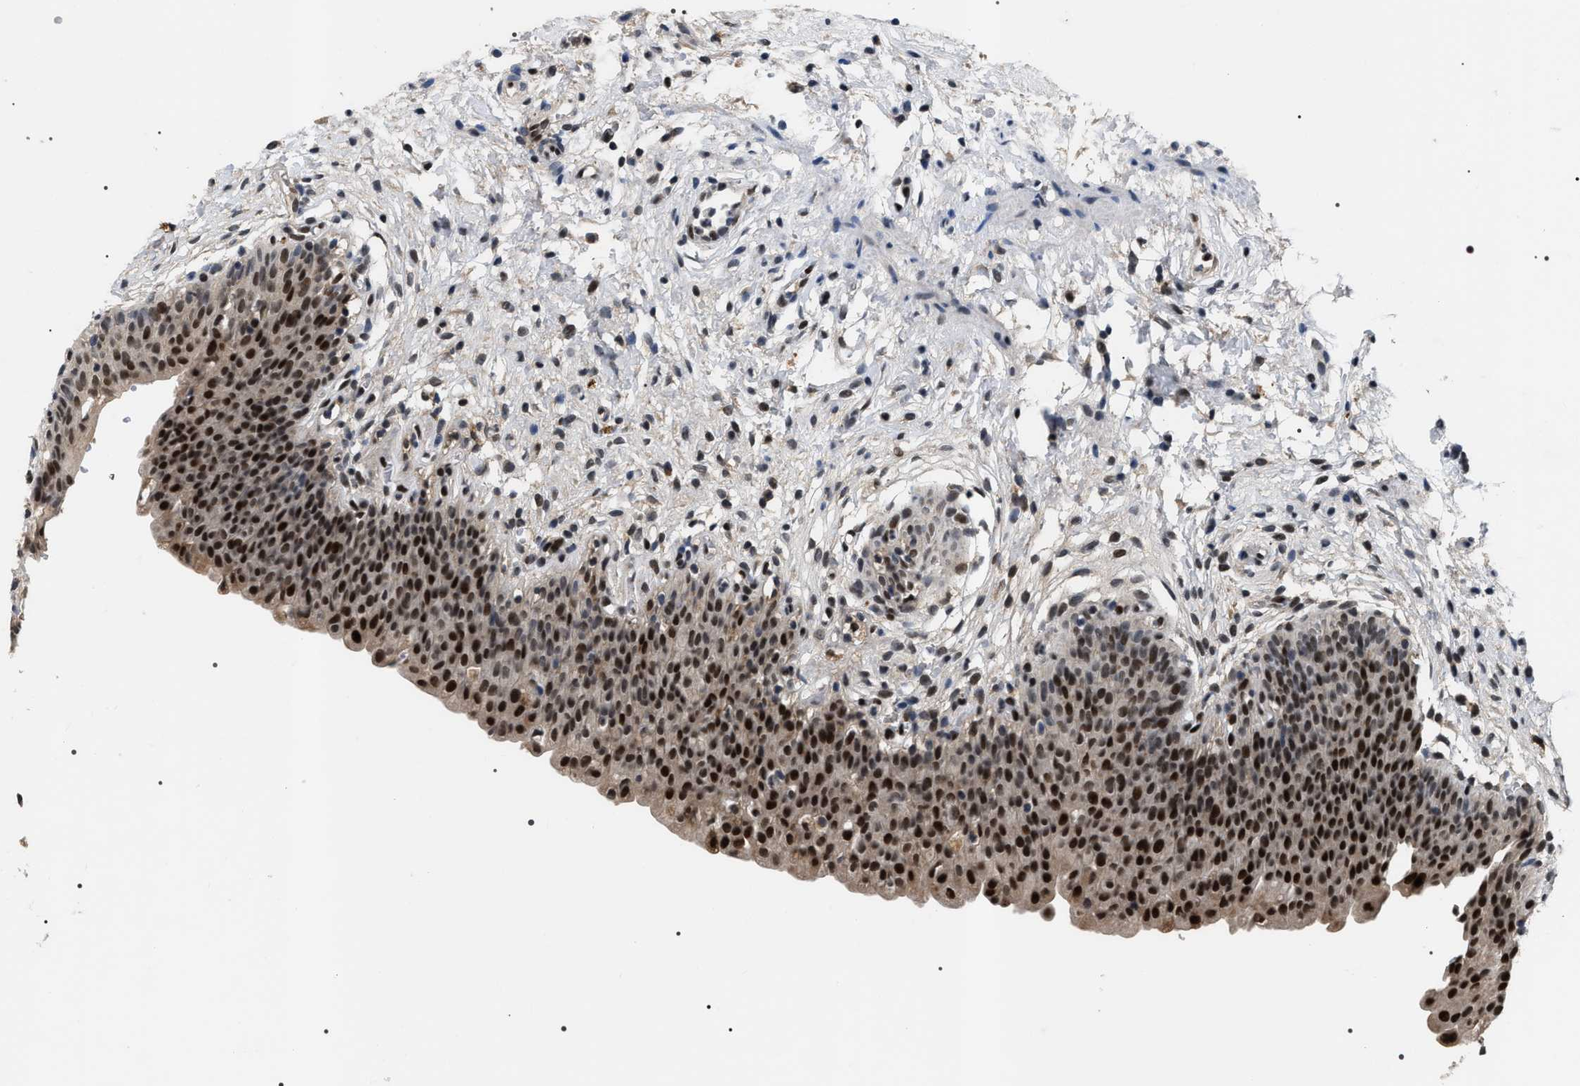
{"staining": {"intensity": "strong", "quantity": ">75%", "location": "nuclear"}, "tissue": "urinary bladder", "cell_type": "Urothelial cells", "image_type": "normal", "snomed": [{"axis": "morphology", "description": "Normal tissue, NOS"}, {"axis": "topography", "description": "Urinary bladder"}], "caption": "Brown immunohistochemical staining in normal urinary bladder reveals strong nuclear positivity in about >75% of urothelial cells.", "gene": "C7orf25", "patient": {"sex": "male", "age": 37}}